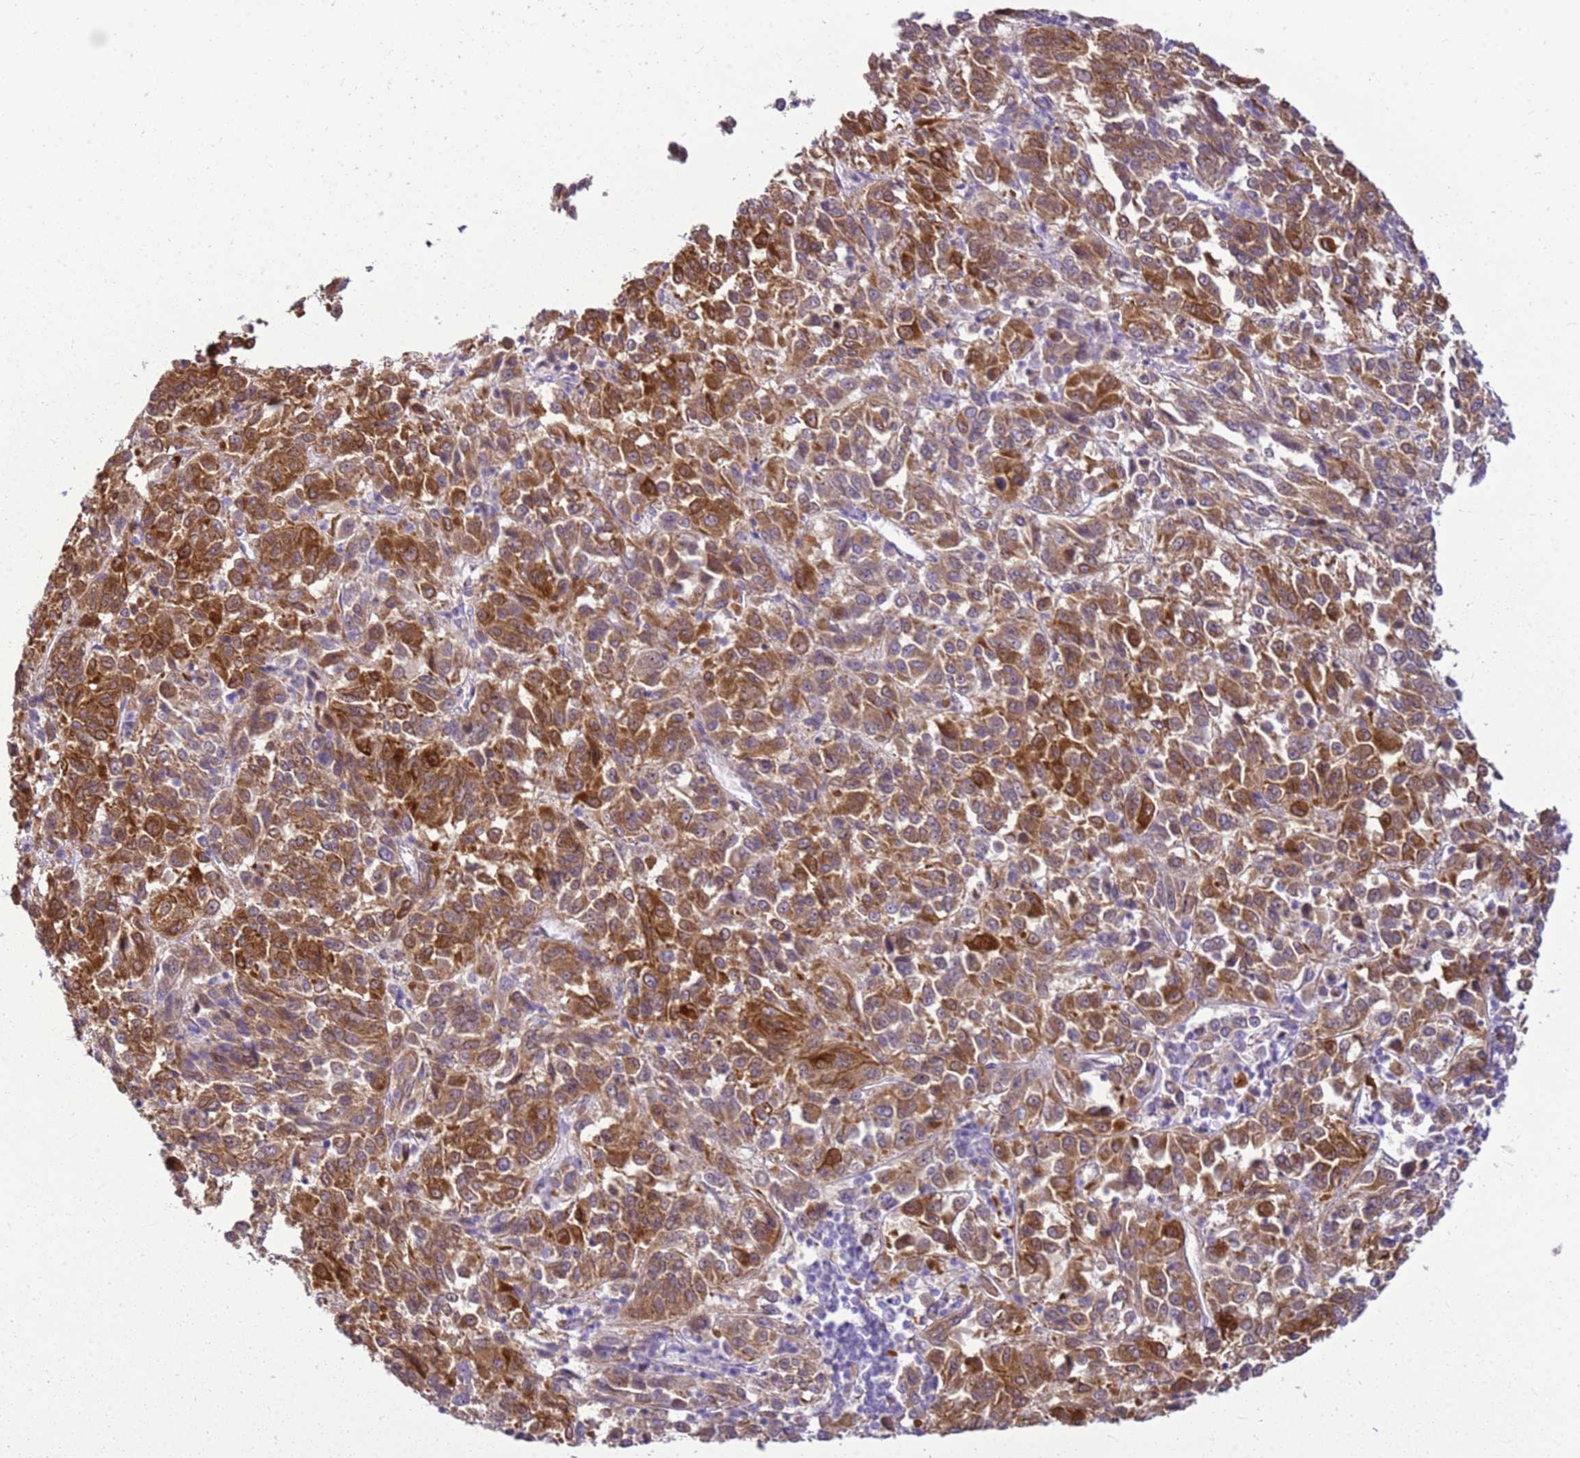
{"staining": {"intensity": "moderate", "quantity": ">75%", "location": "cytoplasmic/membranous"}, "tissue": "melanoma", "cell_type": "Tumor cells", "image_type": "cancer", "snomed": [{"axis": "morphology", "description": "Malignant melanoma, Metastatic site"}, {"axis": "topography", "description": "Lung"}], "caption": "Immunohistochemical staining of human melanoma exhibits moderate cytoplasmic/membranous protein expression in about >75% of tumor cells. Immunohistochemistry stains the protein in brown and the nuclei are stained blue.", "gene": "HSPB1", "patient": {"sex": "male", "age": 64}}